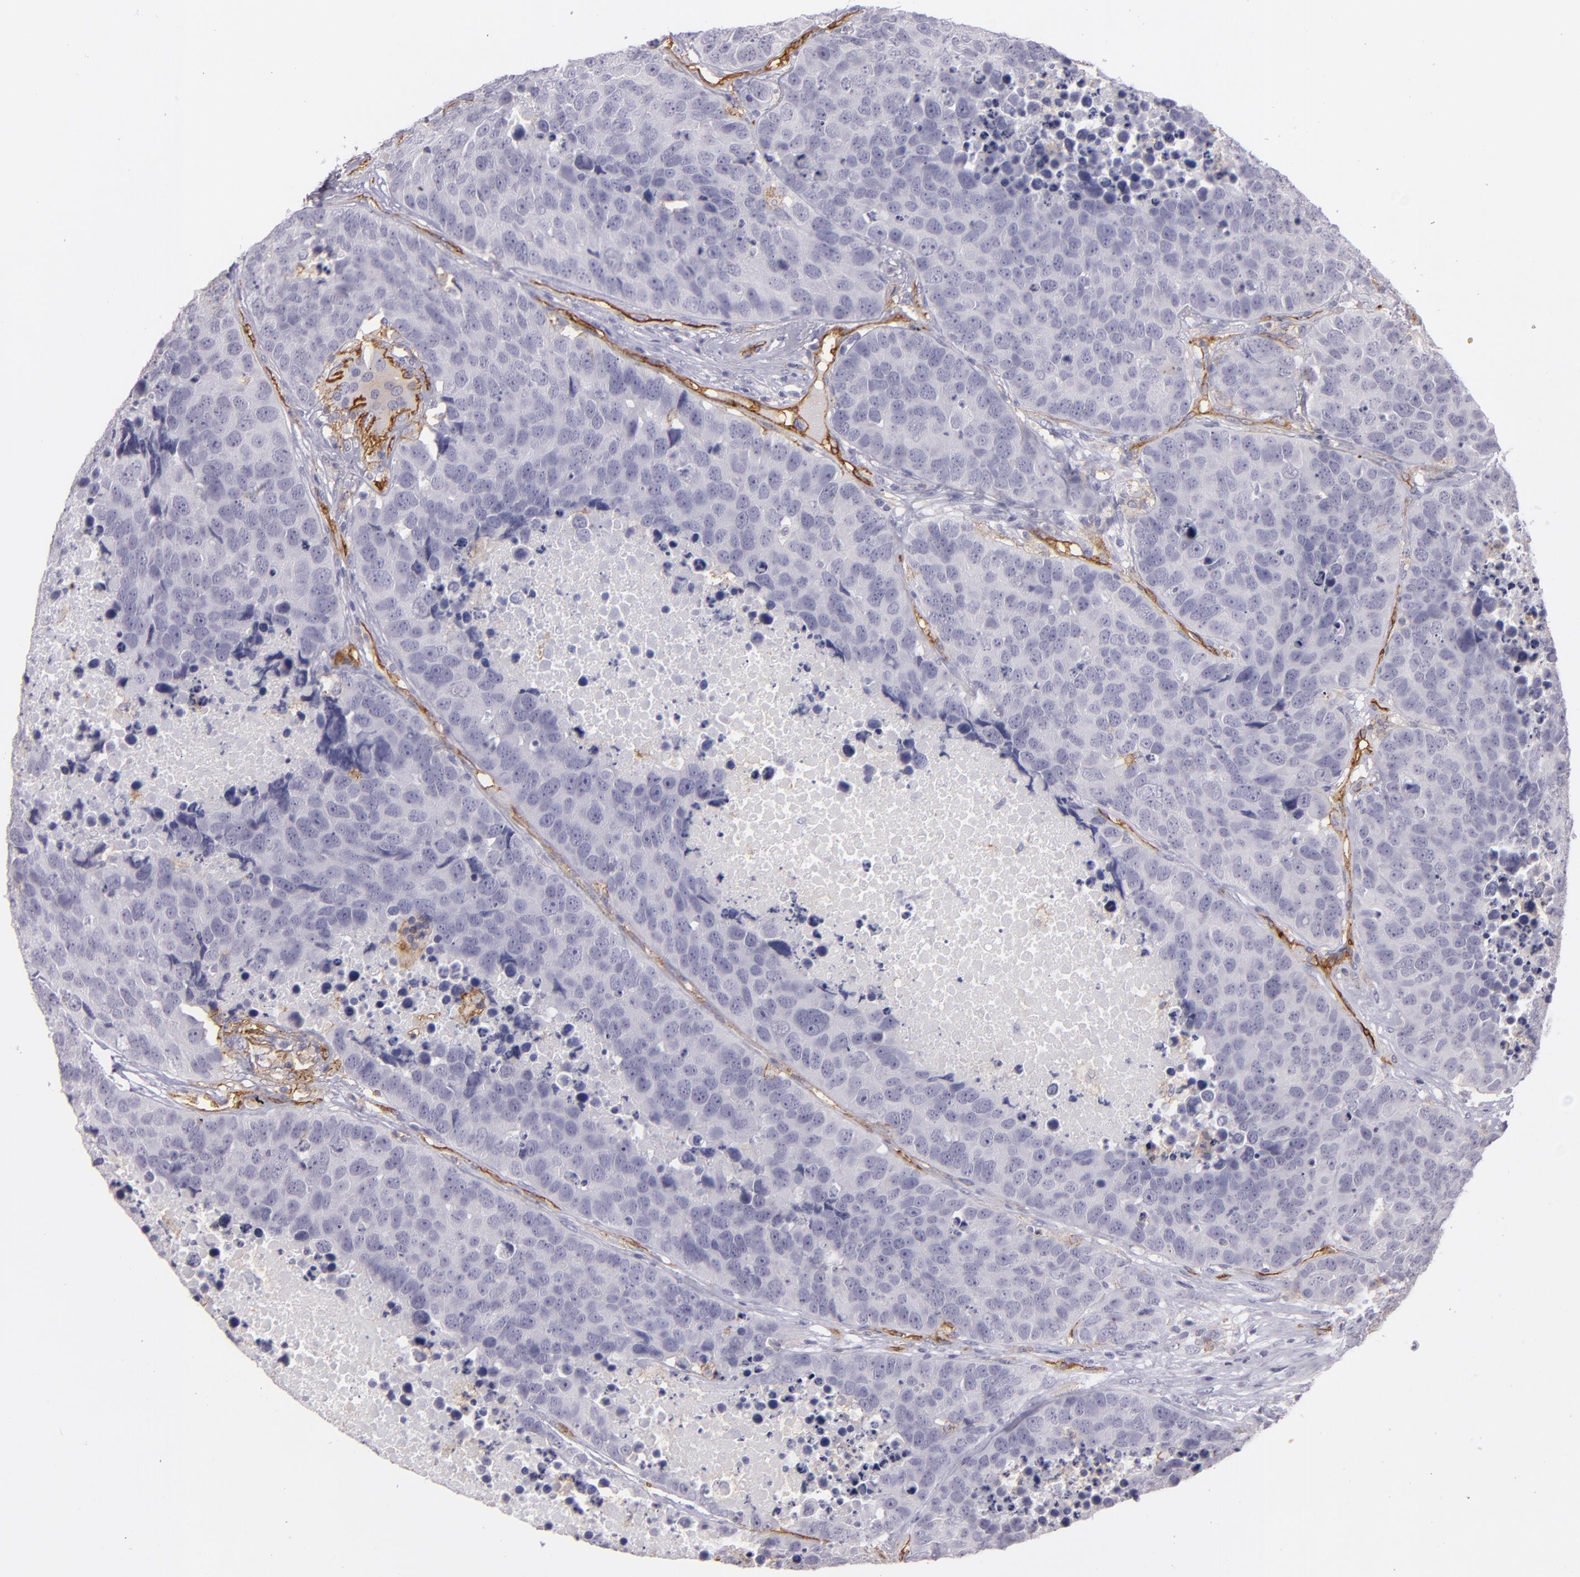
{"staining": {"intensity": "negative", "quantity": "none", "location": "none"}, "tissue": "carcinoid", "cell_type": "Tumor cells", "image_type": "cancer", "snomed": [{"axis": "morphology", "description": "Carcinoid, malignant, NOS"}, {"axis": "topography", "description": "Lung"}], "caption": "Histopathology image shows no significant protein expression in tumor cells of carcinoid.", "gene": "ACE", "patient": {"sex": "male", "age": 60}}